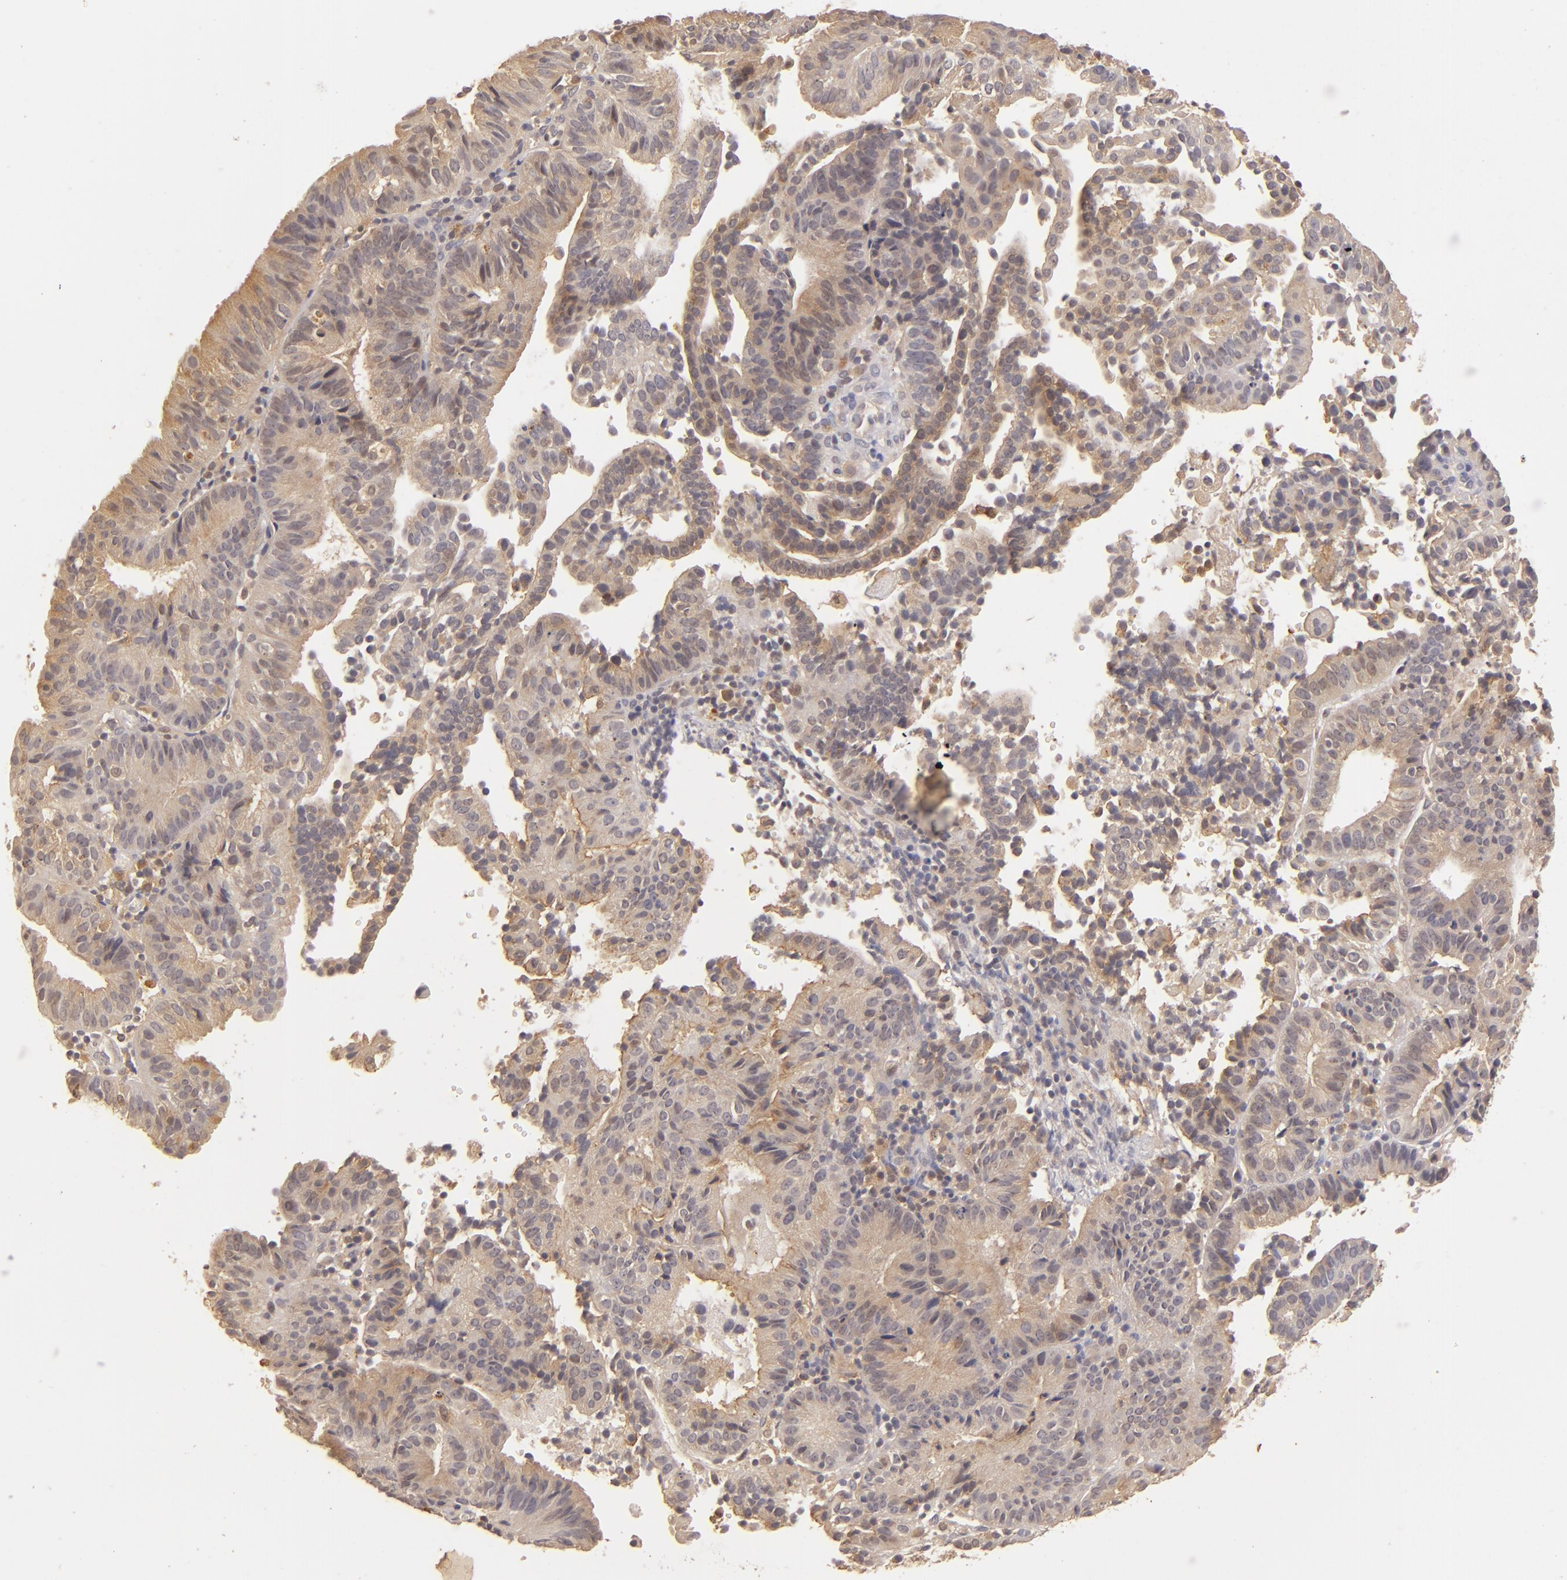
{"staining": {"intensity": "moderate", "quantity": ">75%", "location": "cytoplasmic/membranous"}, "tissue": "cervical cancer", "cell_type": "Tumor cells", "image_type": "cancer", "snomed": [{"axis": "morphology", "description": "Adenocarcinoma, NOS"}, {"axis": "topography", "description": "Cervix"}], "caption": "A brown stain shows moderate cytoplasmic/membranous expression of a protein in cervical cancer (adenocarcinoma) tumor cells.", "gene": "PRKCD", "patient": {"sex": "female", "age": 60}}